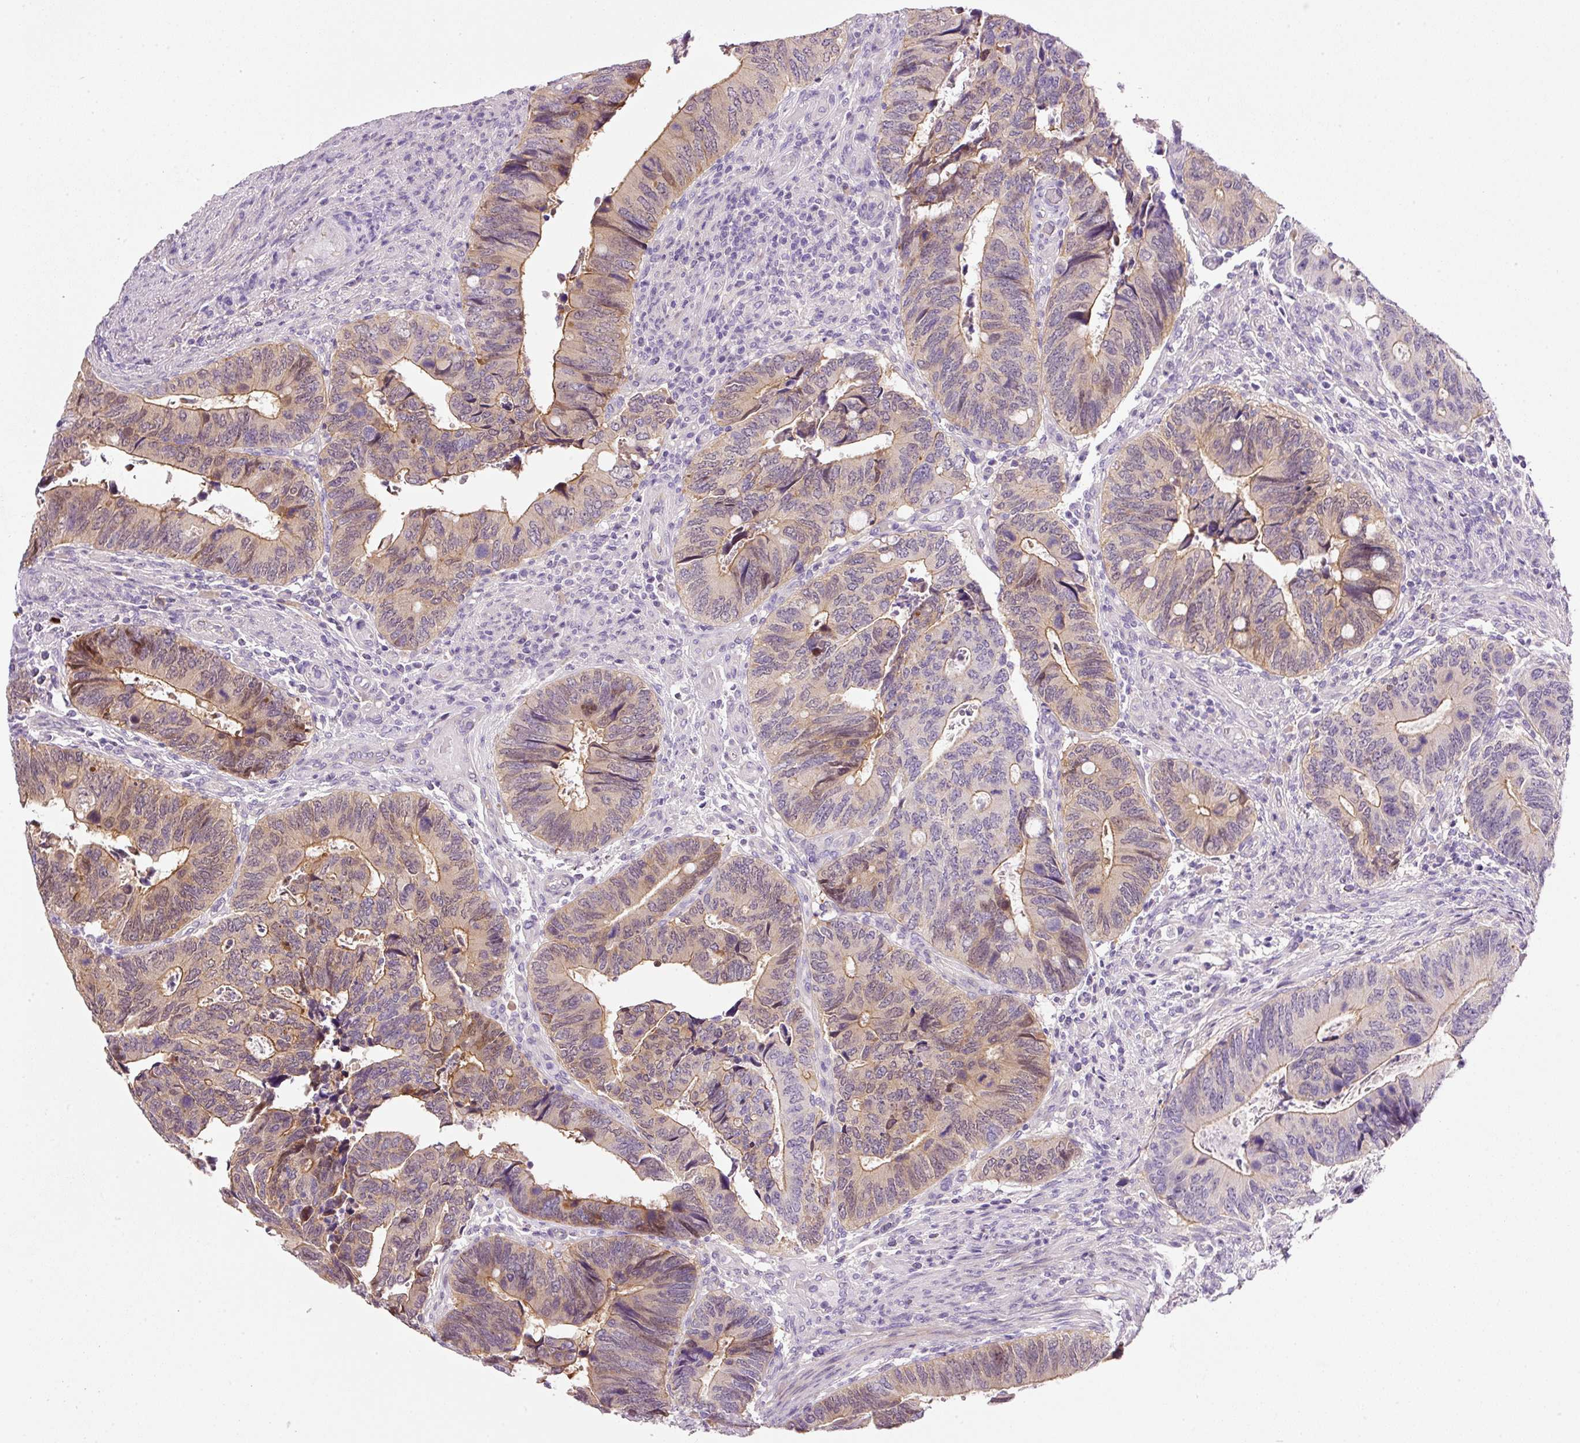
{"staining": {"intensity": "moderate", "quantity": "25%-75%", "location": "cytoplasmic/membranous"}, "tissue": "colorectal cancer", "cell_type": "Tumor cells", "image_type": "cancer", "snomed": [{"axis": "morphology", "description": "Adenocarcinoma, NOS"}, {"axis": "topography", "description": "Colon"}], "caption": "Adenocarcinoma (colorectal) was stained to show a protein in brown. There is medium levels of moderate cytoplasmic/membranous positivity in about 25%-75% of tumor cells.", "gene": "SOS2", "patient": {"sex": "male", "age": 87}}